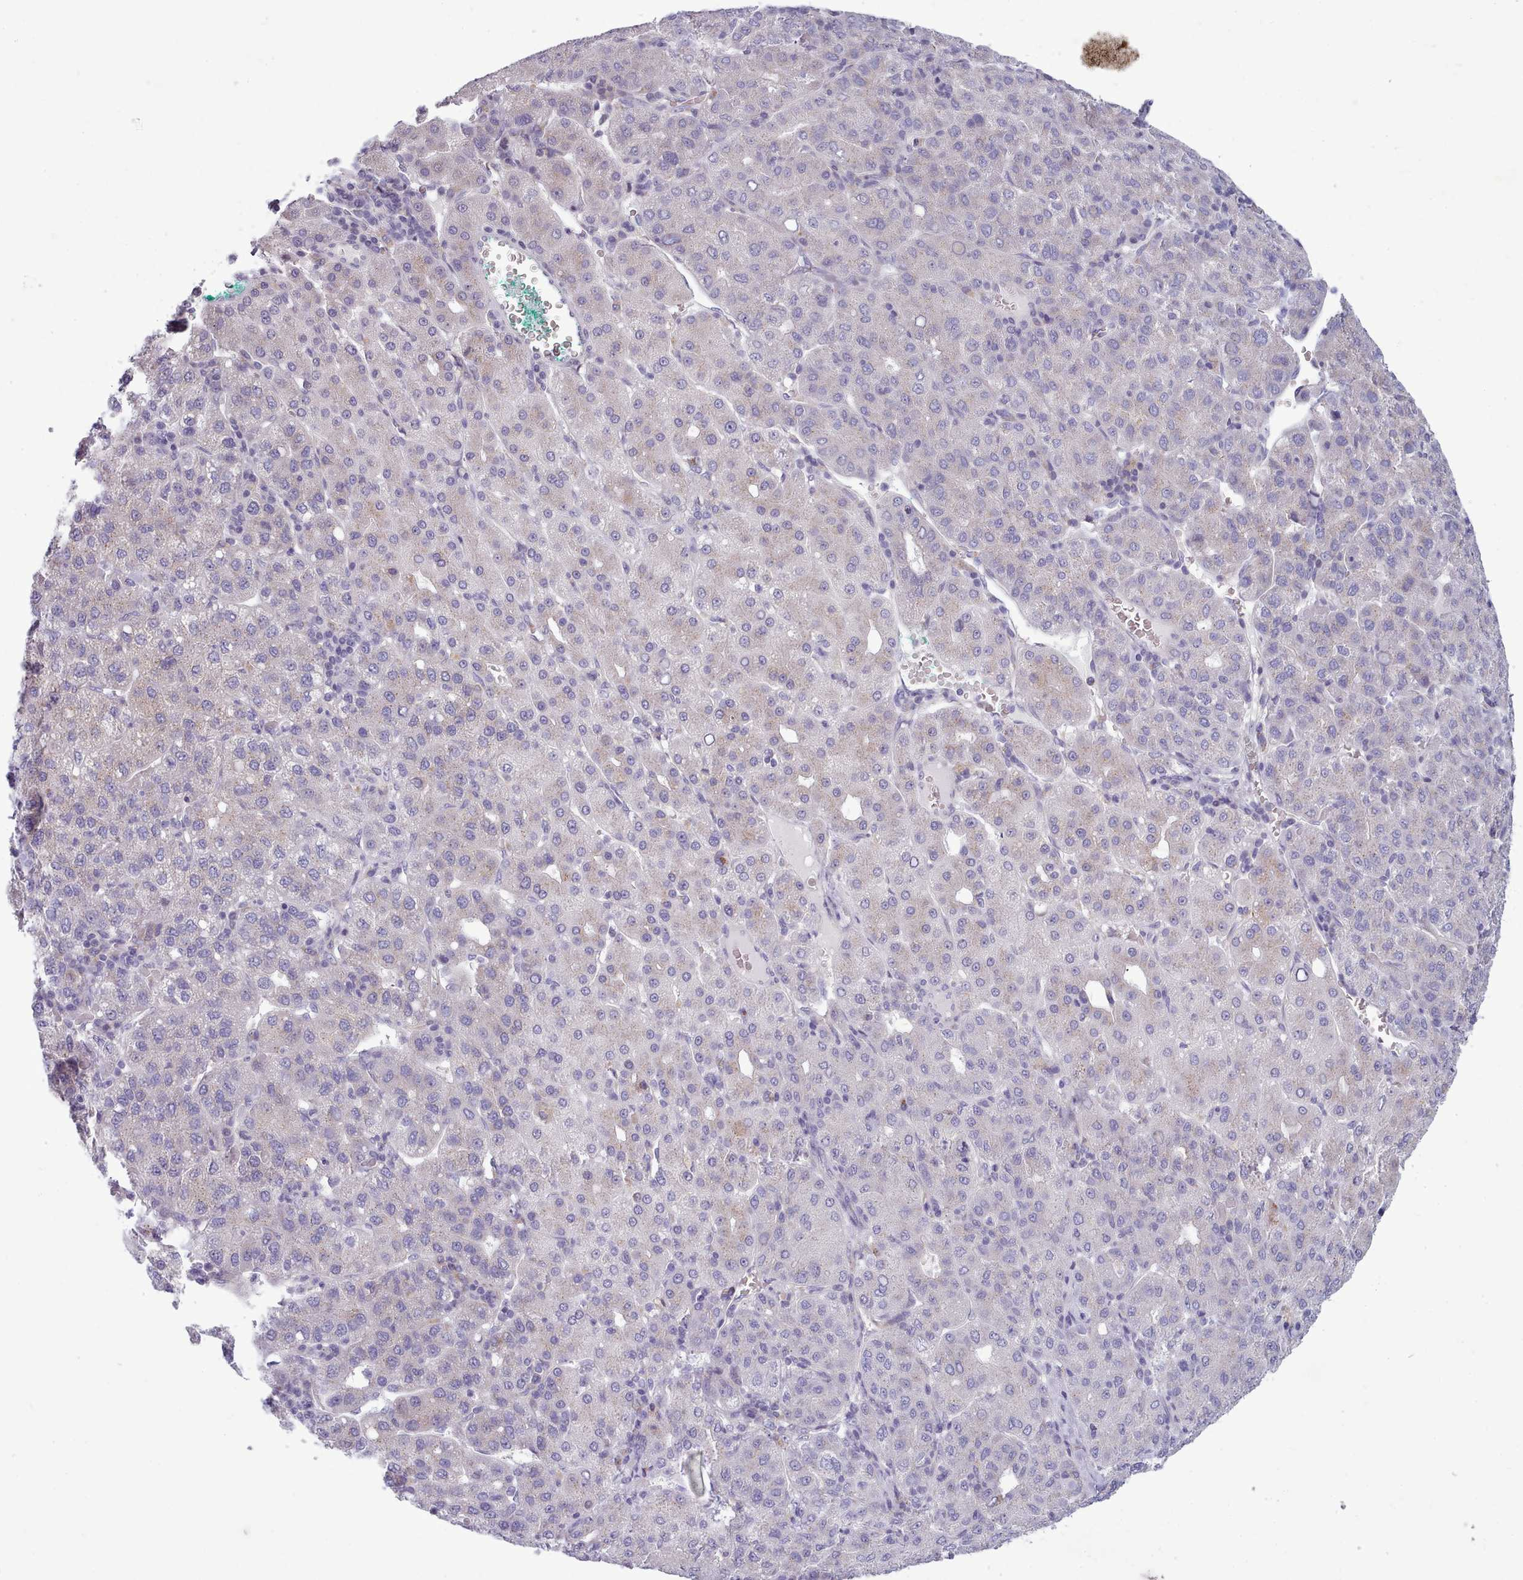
{"staining": {"intensity": "negative", "quantity": "none", "location": "none"}, "tissue": "liver cancer", "cell_type": "Tumor cells", "image_type": "cancer", "snomed": [{"axis": "morphology", "description": "Carcinoma, Hepatocellular, NOS"}, {"axis": "topography", "description": "Liver"}], "caption": "High magnification brightfield microscopy of liver hepatocellular carcinoma stained with DAB (3,3'-diaminobenzidine) (brown) and counterstained with hematoxylin (blue): tumor cells show no significant positivity. Brightfield microscopy of immunohistochemistry (IHC) stained with DAB (brown) and hematoxylin (blue), captured at high magnification.", "gene": "MYRFL", "patient": {"sex": "male", "age": 65}}